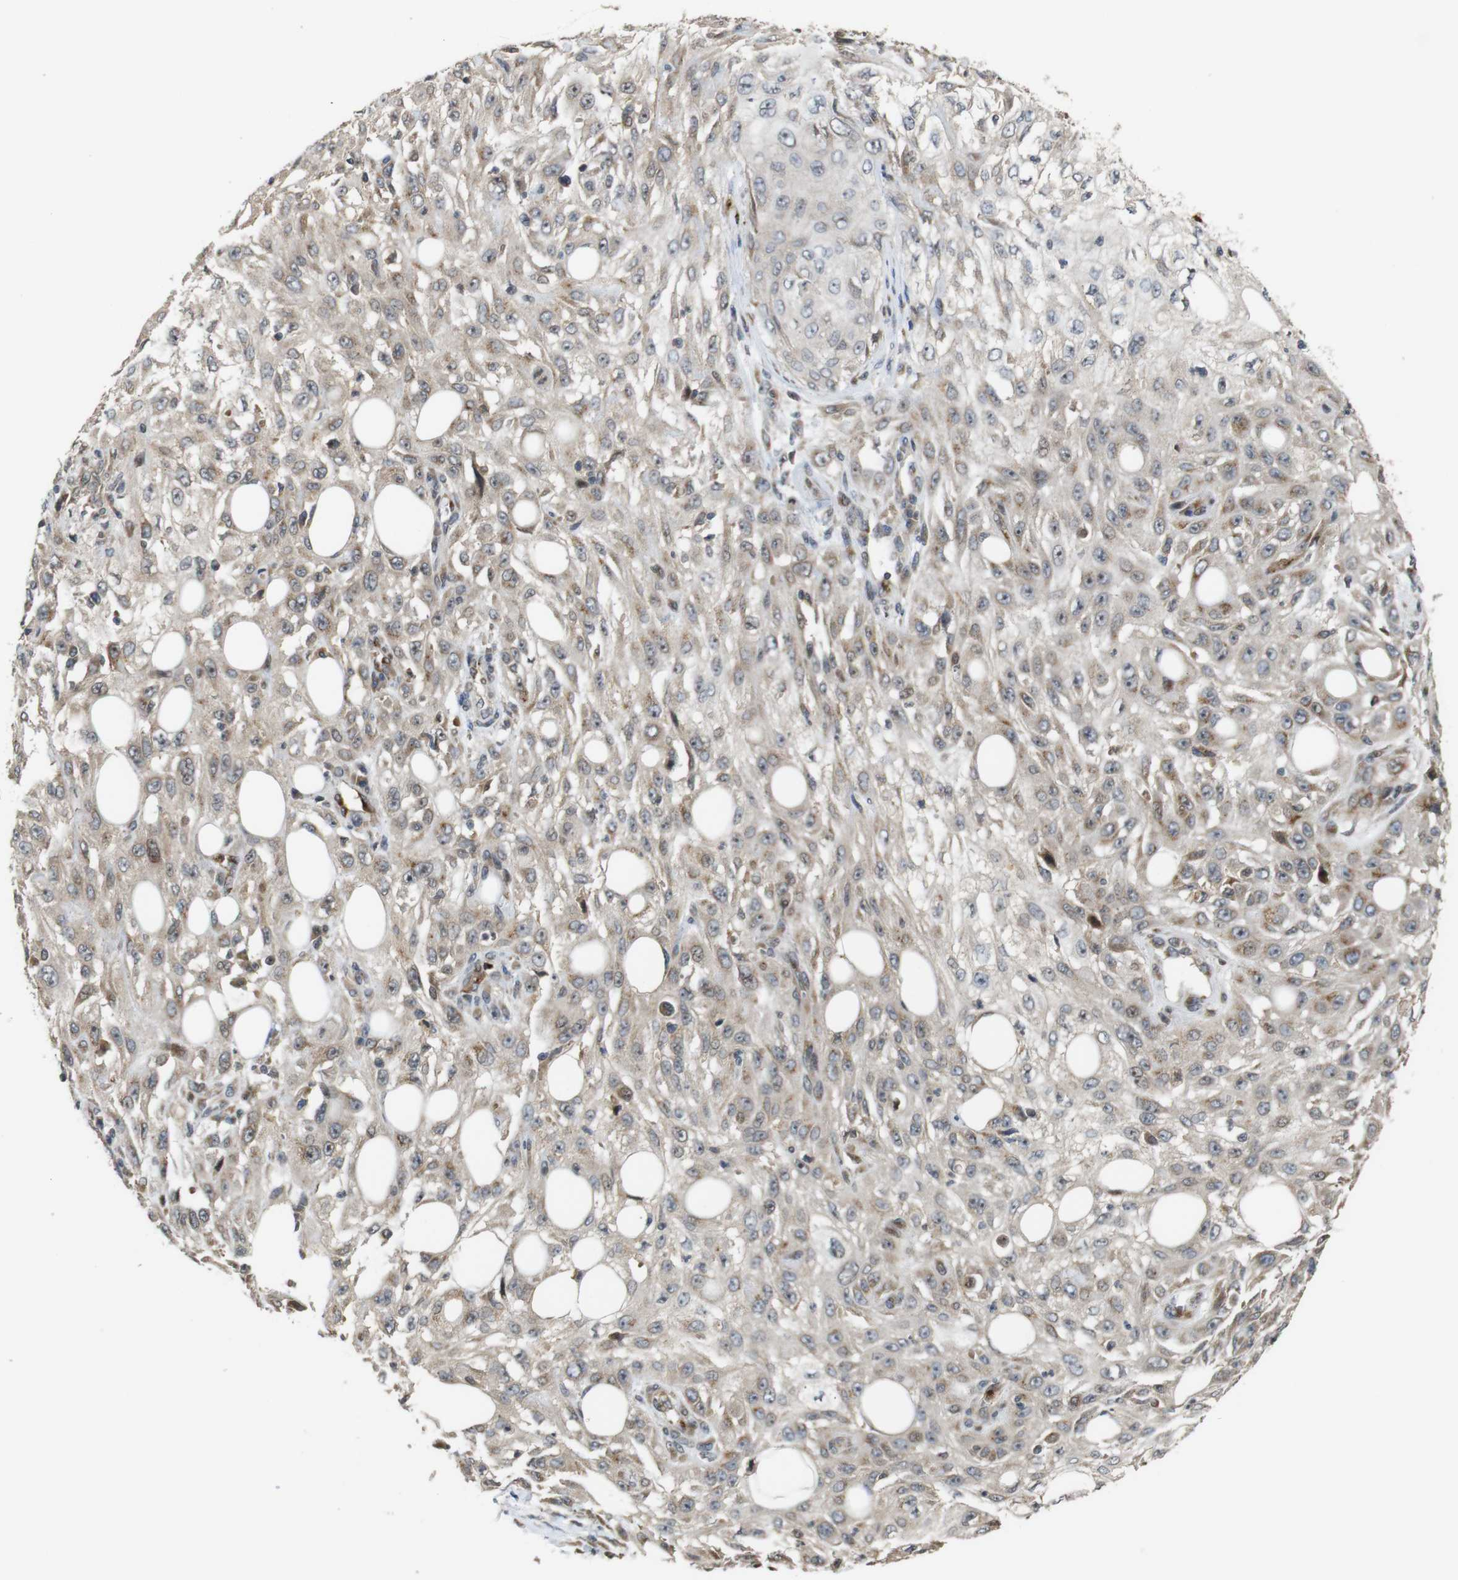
{"staining": {"intensity": "weak", "quantity": "<25%", "location": "cytoplasmic/membranous"}, "tissue": "skin cancer", "cell_type": "Tumor cells", "image_type": "cancer", "snomed": [{"axis": "morphology", "description": "Squamous cell carcinoma, NOS"}, {"axis": "topography", "description": "Skin"}], "caption": "An immunohistochemistry image of skin squamous cell carcinoma is shown. There is no staining in tumor cells of skin squamous cell carcinoma. (DAB immunohistochemistry with hematoxylin counter stain).", "gene": "EFCAB14", "patient": {"sex": "male", "age": 75}}